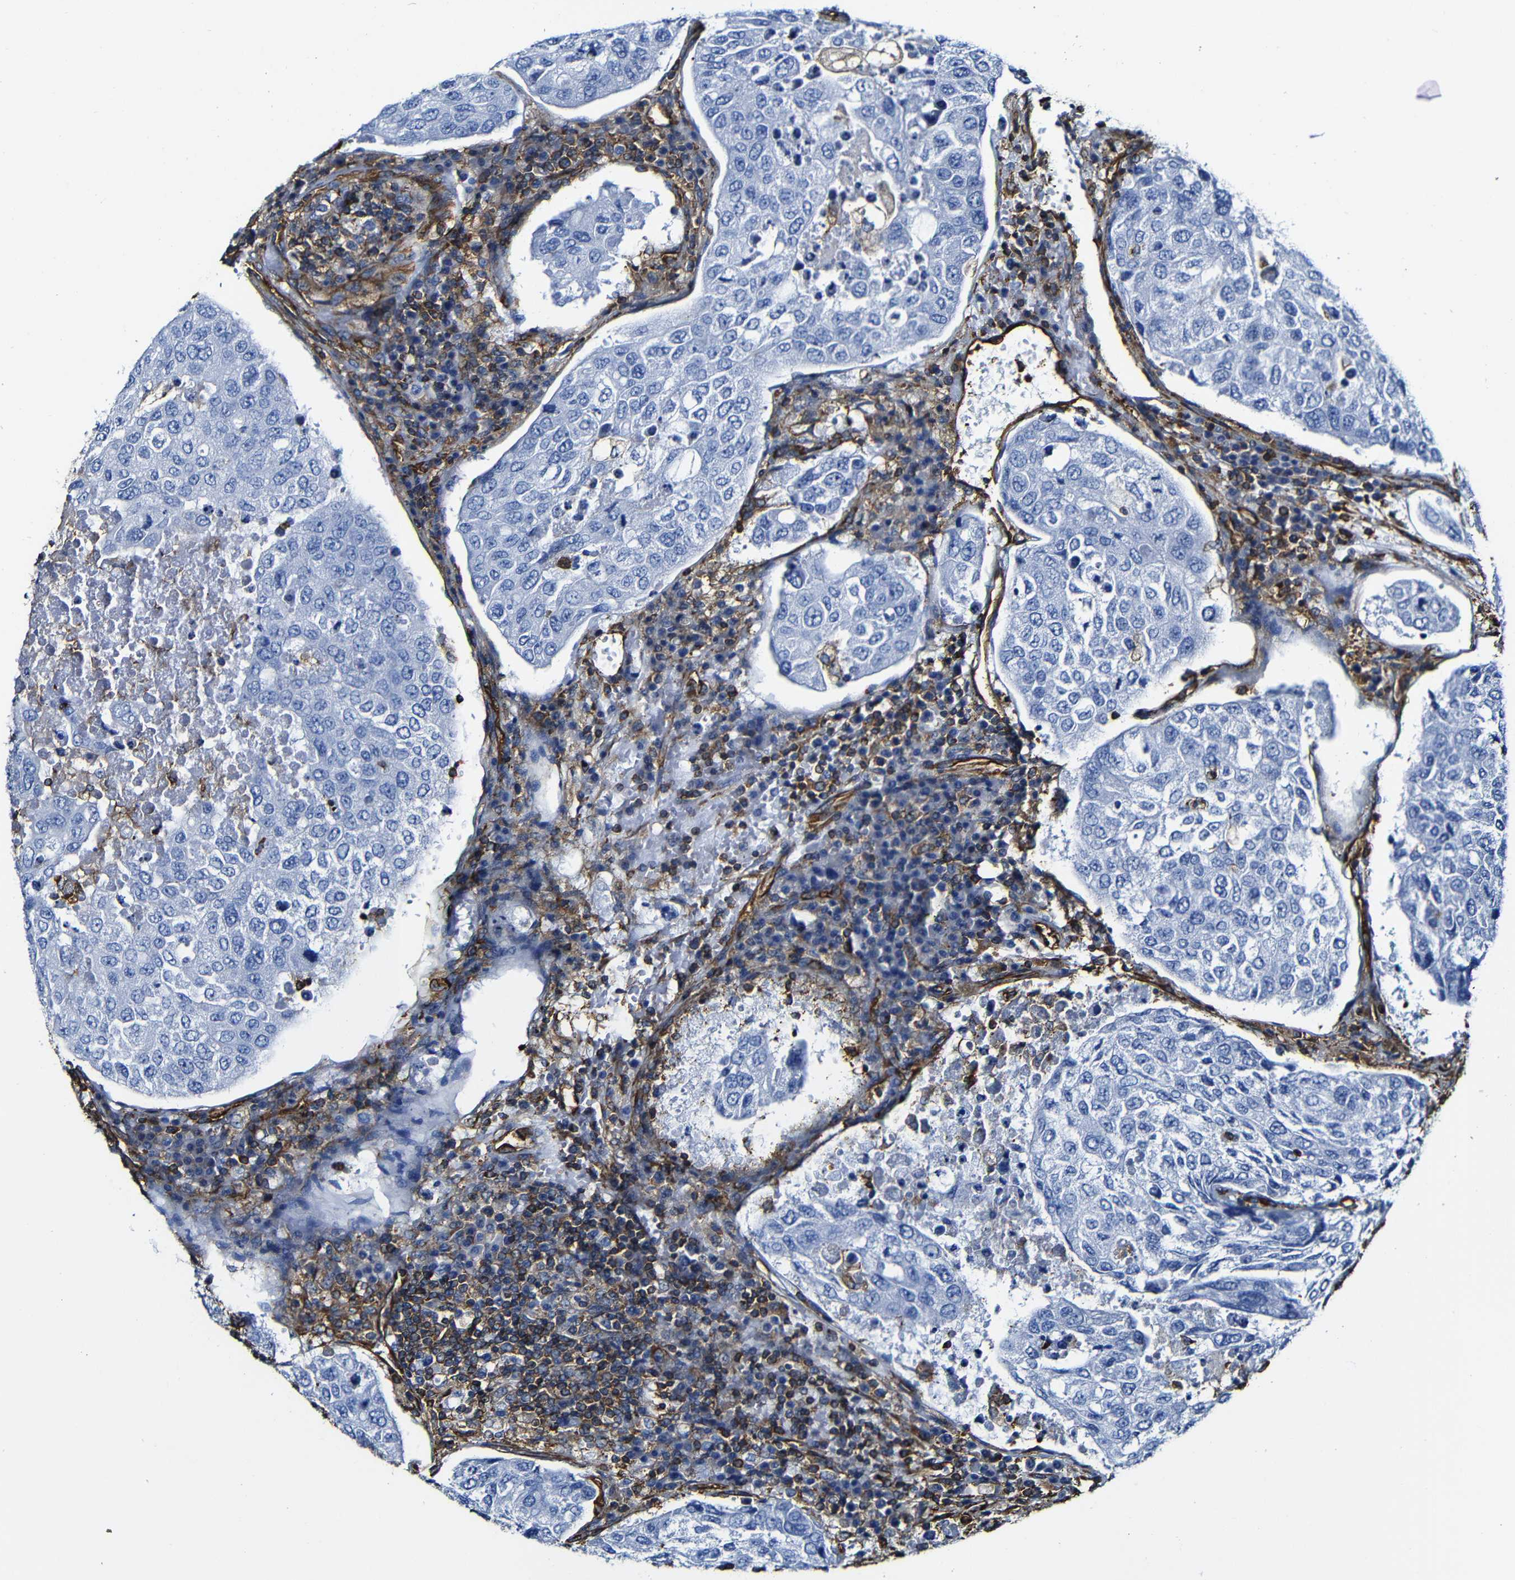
{"staining": {"intensity": "negative", "quantity": "none", "location": "none"}, "tissue": "urothelial cancer", "cell_type": "Tumor cells", "image_type": "cancer", "snomed": [{"axis": "morphology", "description": "Urothelial carcinoma, High grade"}, {"axis": "topography", "description": "Lymph node"}, {"axis": "topography", "description": "Urinary bladder"}], "caption": "High magnification brightfield microscopy of urothelial carcinoma (high-grade) stained with DAB (brown) and counterstained with hematoxylin (blue): tumor cells show no significant positivity.", "gene": "MSN", "patient": {"sex": "male", "age": 51}}